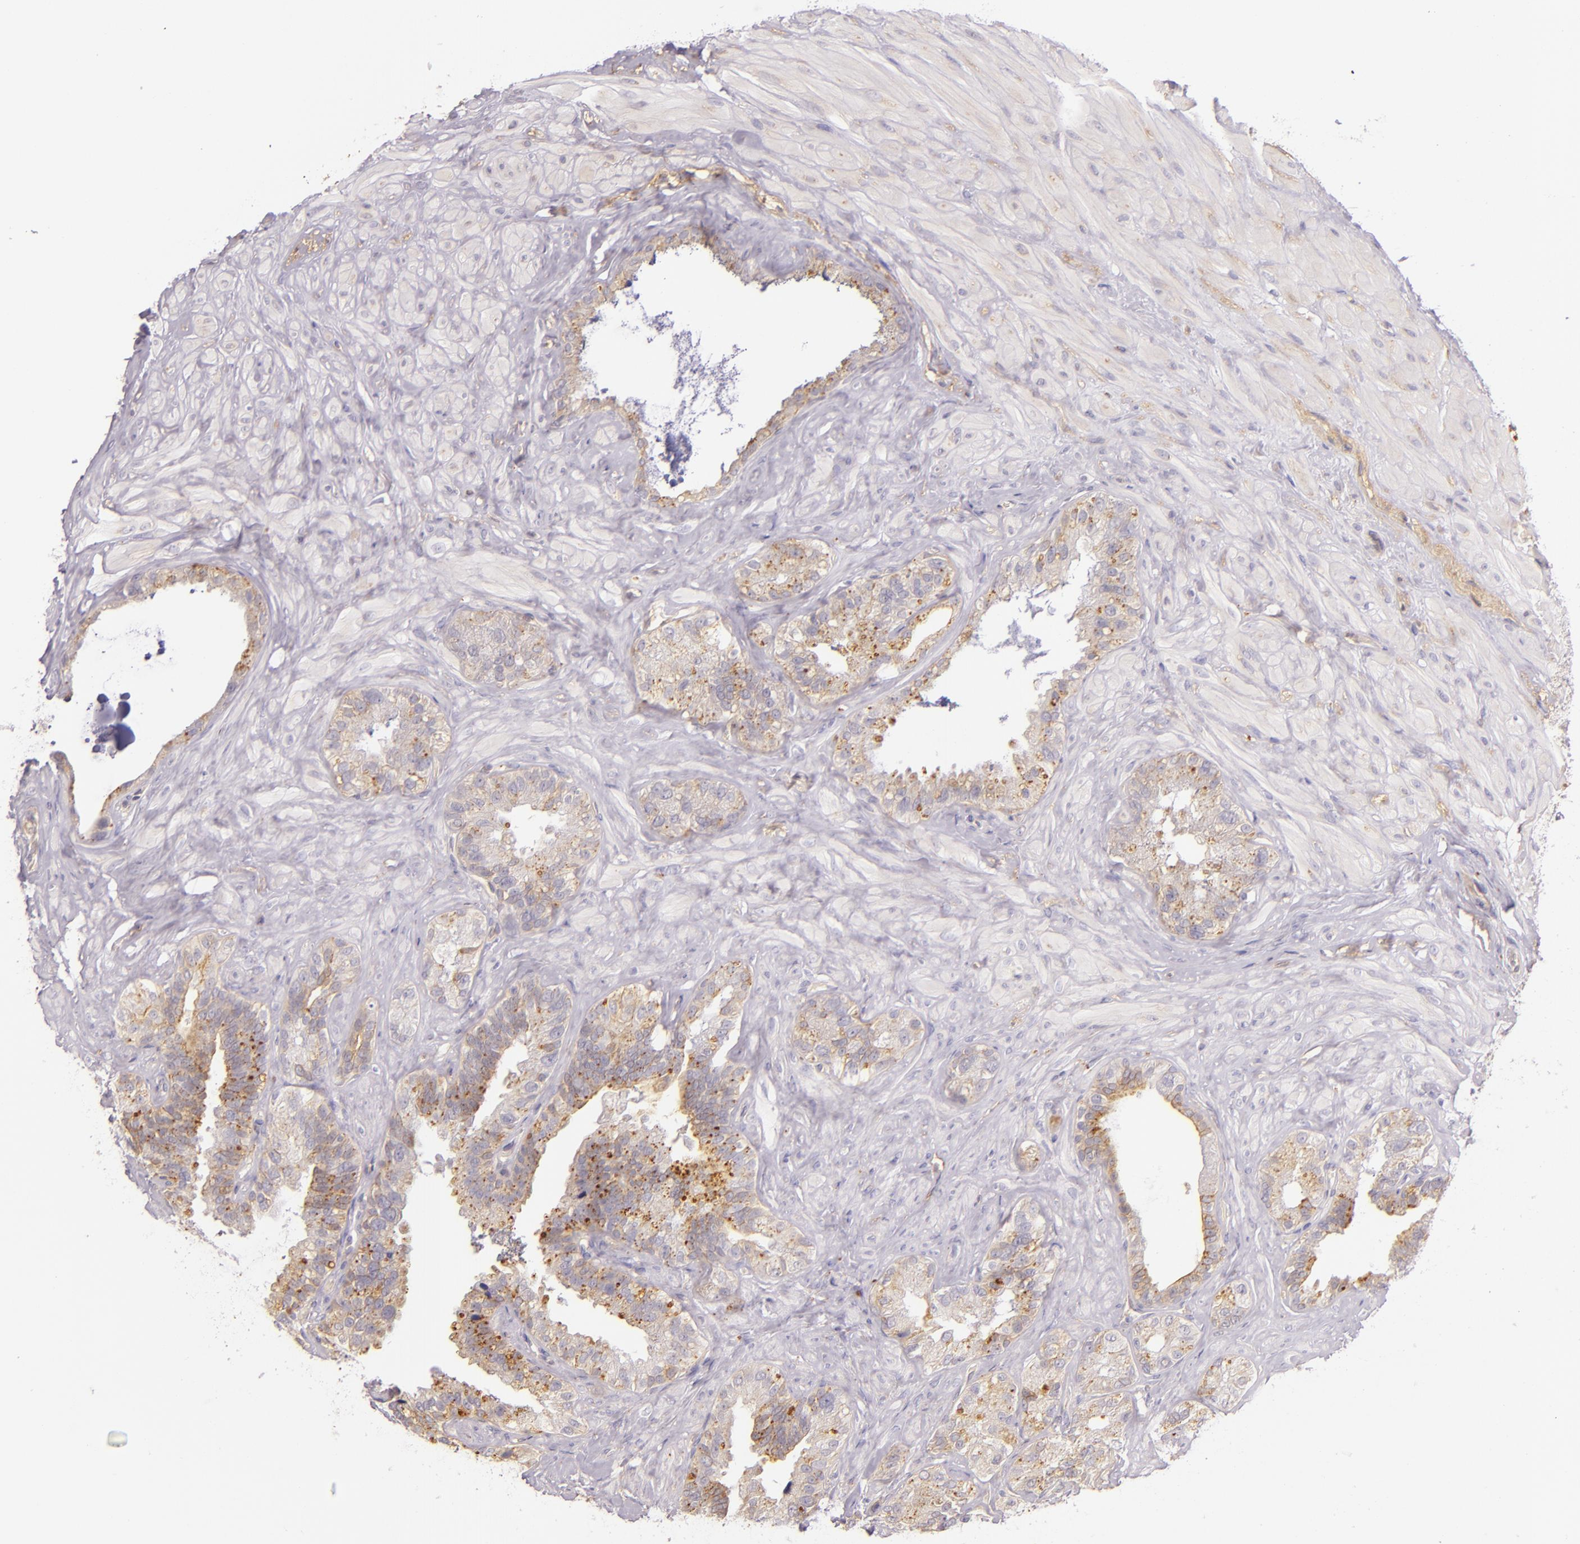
{"staining": {"intensity": "strong", "quantity": ">75%", "location": "cytoplasmic/membranous"}, "tissue": "seminal vesicle", "cell_type": "Glandular cells", "image_type": "normal", "snomed": [{"axis": "morphology", "description": "Normal tissue, NOS"}, {"axis": "topography", "description": "Seminal veicle"}], "caption": "Immunohistochemical staining of normal human seminal vesicle demonstrates high levels of strong cytoplasmic/membranous positivity in about >75% of glandular cells.", "gene": "CTSF", "patient": {"sex": "male", "age": 63}}